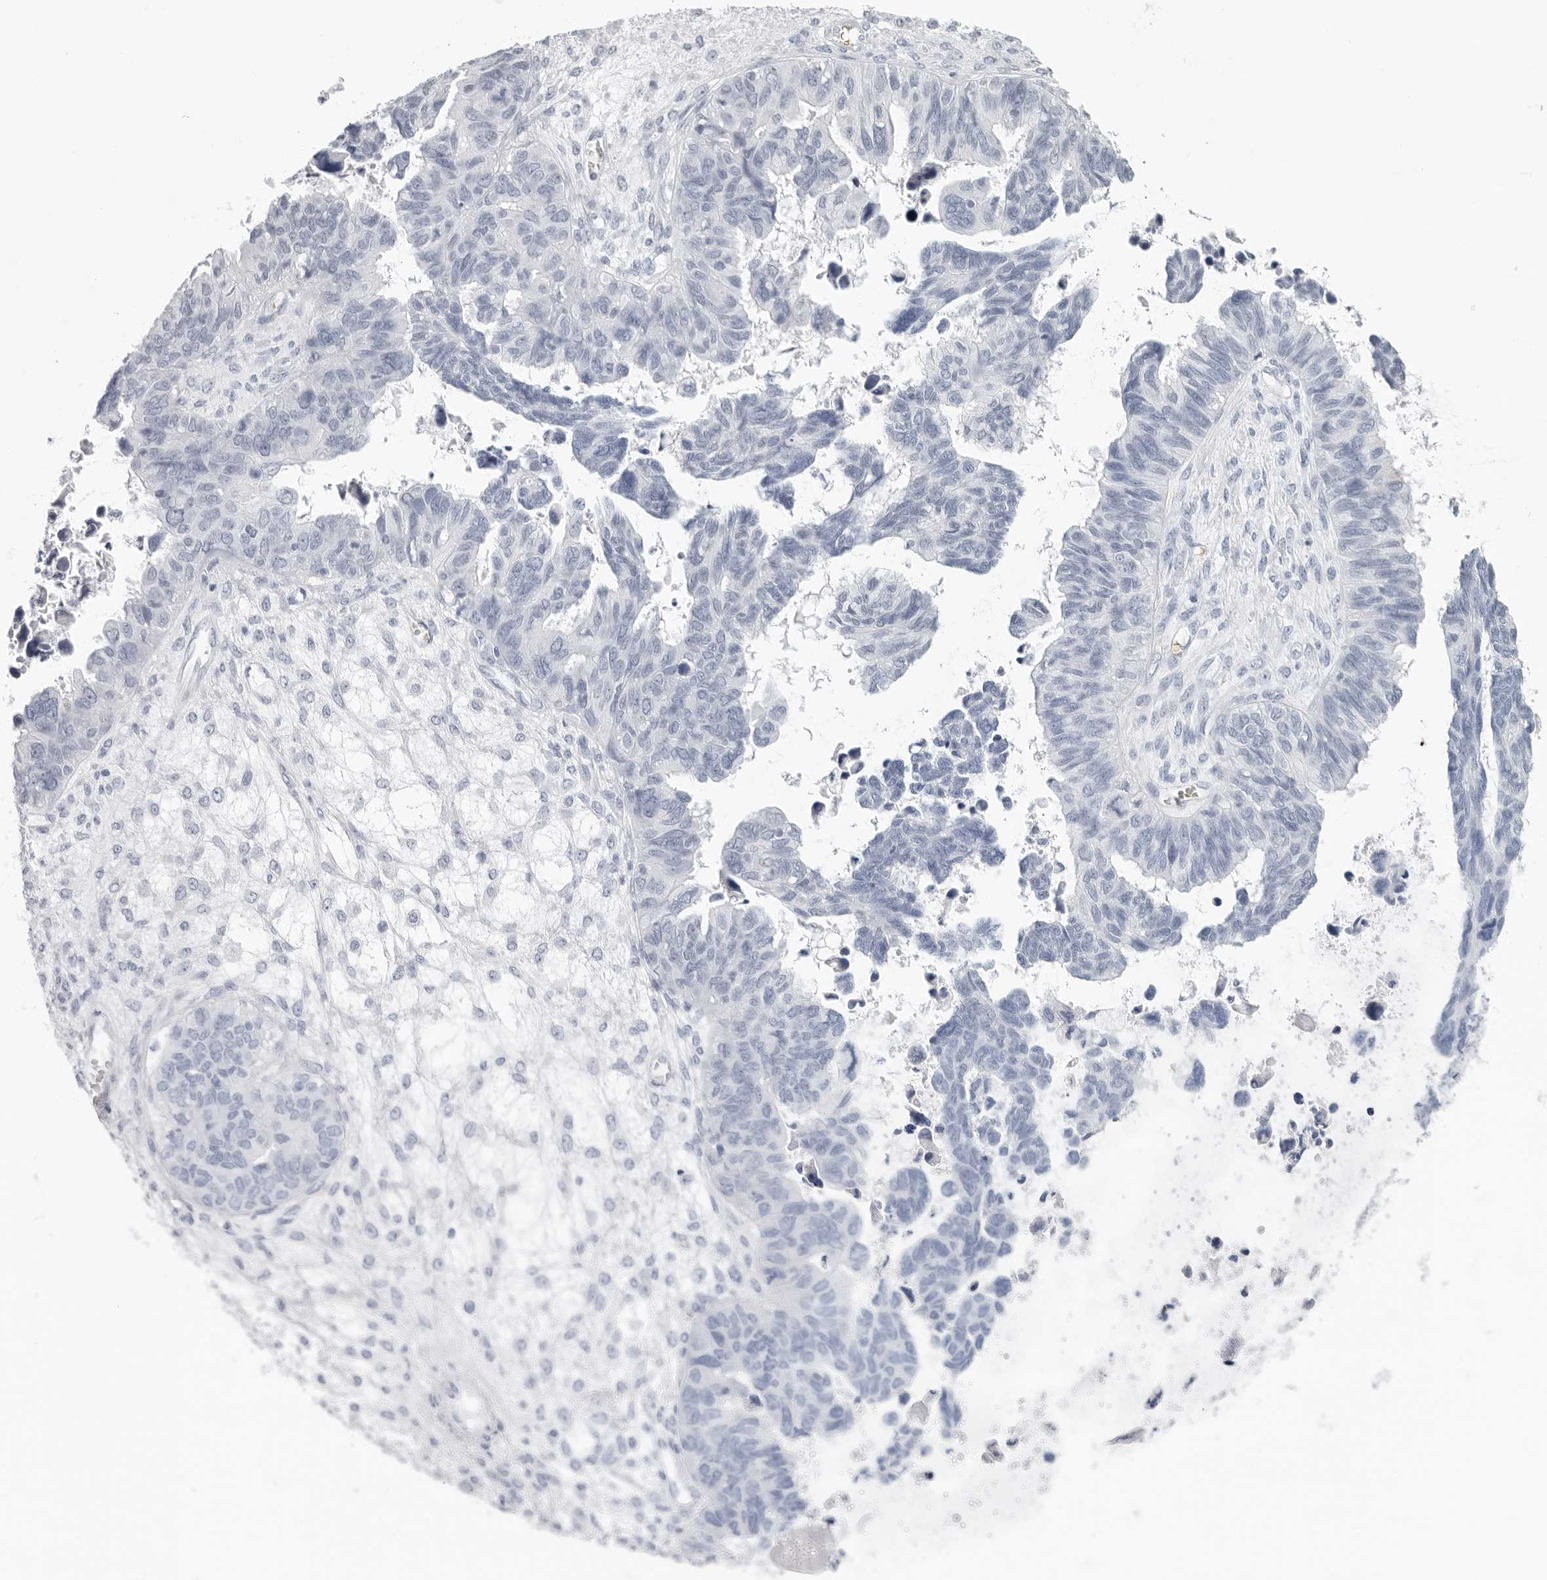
{"staining": {"intensity": "negative", "quantity": "none", "location": "none"}, "tissue": "ovarian cancer", "cell_type": "Tumor cells", "image_type": "cancer", "snomed": [{"axis": "morphology", "description": "Cystadenocarcinoma, serous, NOS"}, {"axis": "topography", "description": "Ovary"}], "caption": "Immunohistochemistry photomicrograph of neoplastic tissue: human ovarian serous cystadenocarcinoma stained with DAB reveals no significant protein staining in tumor cells.", "gene": "EPB41", "patient": {"sex": "female", "age": 79}}